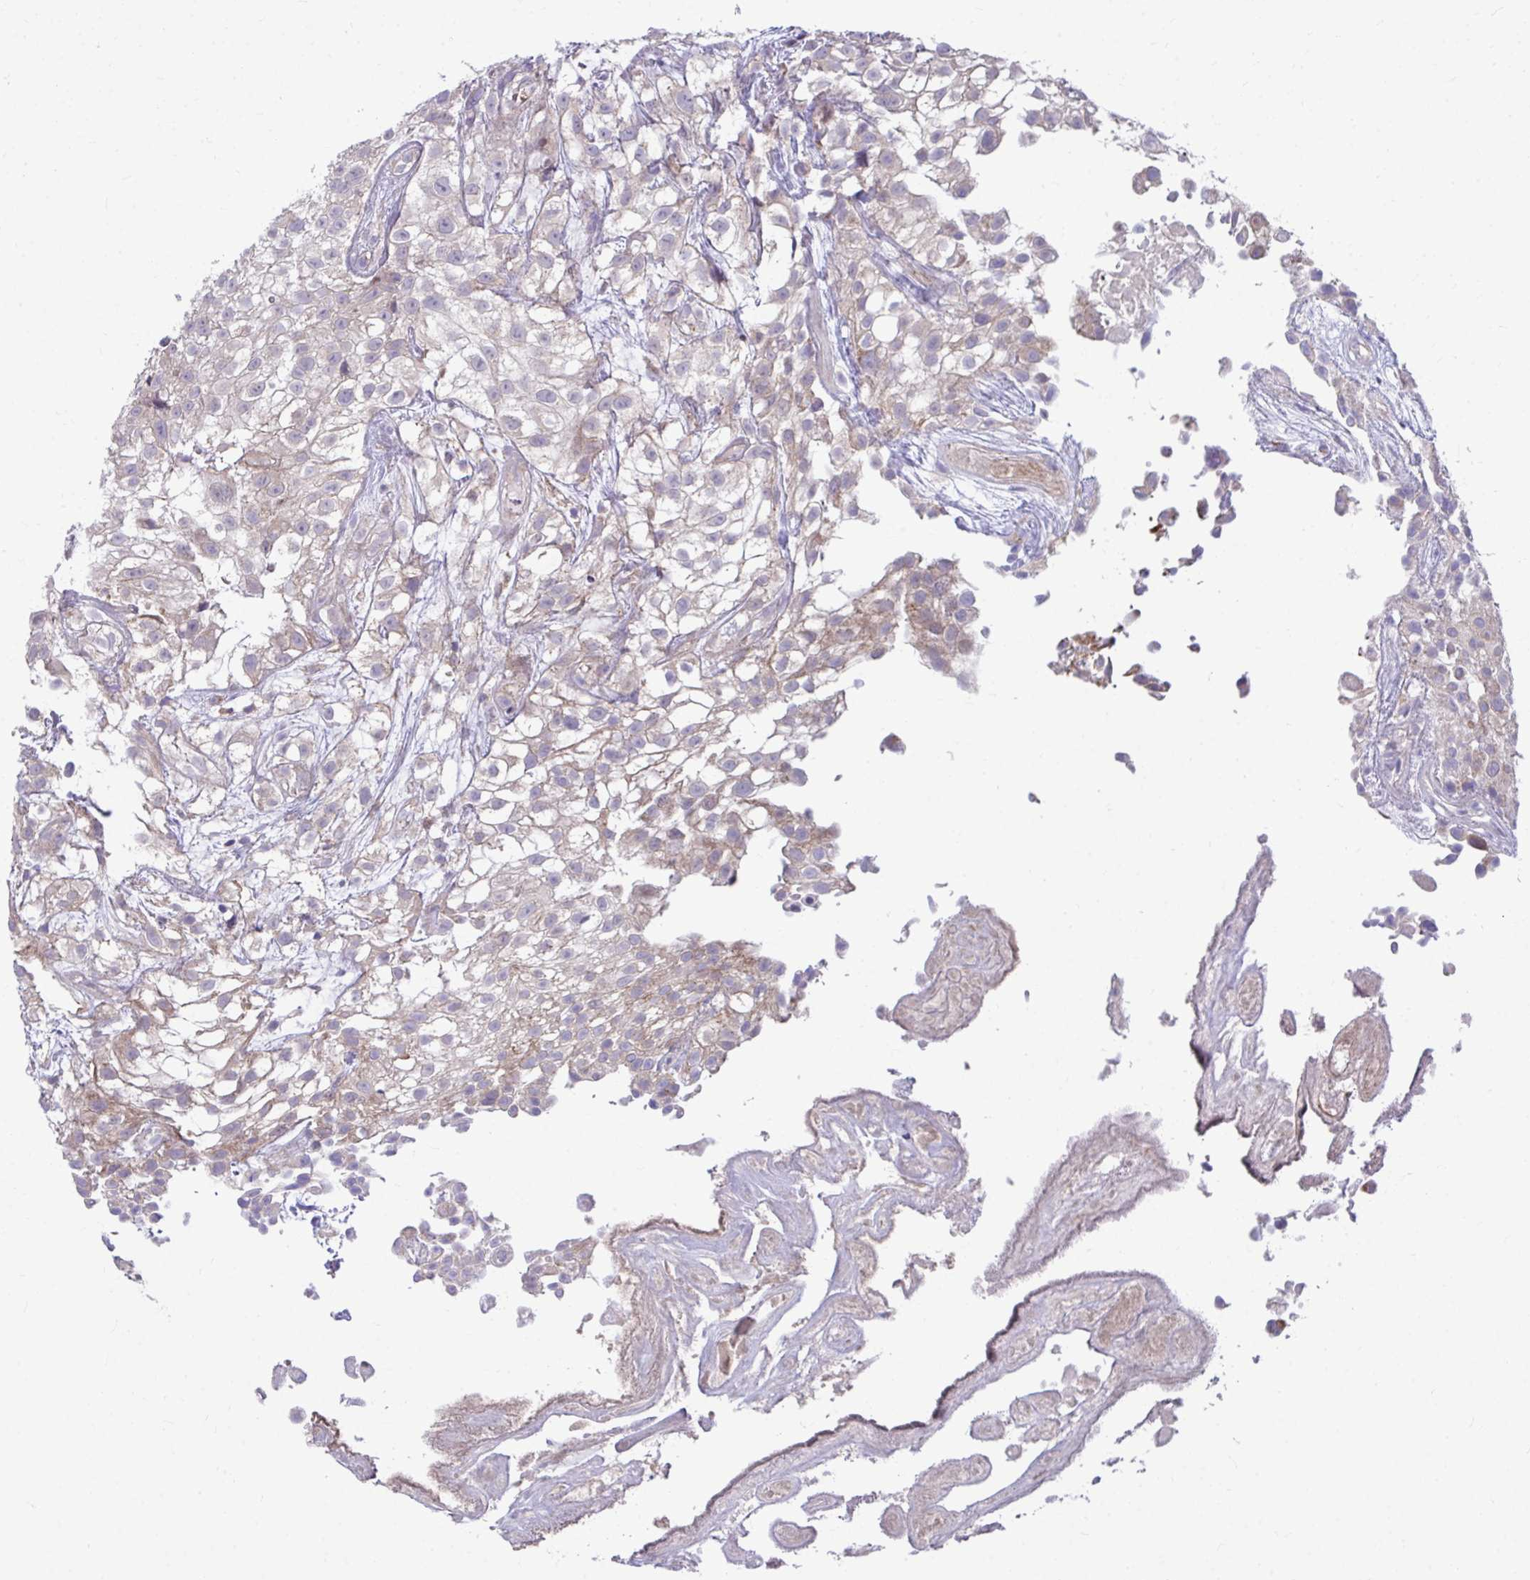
{"staining": {"intensity": "weak", "quantity": "<25%", "location": "cytoplasmic/membranous"}, "tissue": "urothelial cancer", "cell_type": "Tumor cells", "image_type": "cancer", "snomed": [{"axis": "morphology", "description": "Urothelial carcinoma, High grade"}, {"axis": "topography", "description": "Urinary bladder"}], "caption": "IHC of urothelial carcinoma (high-grade) exhibits no staining in tumor cells.", "gene": "C16orf54", "patient": {"sex": "male", "age": 56}}